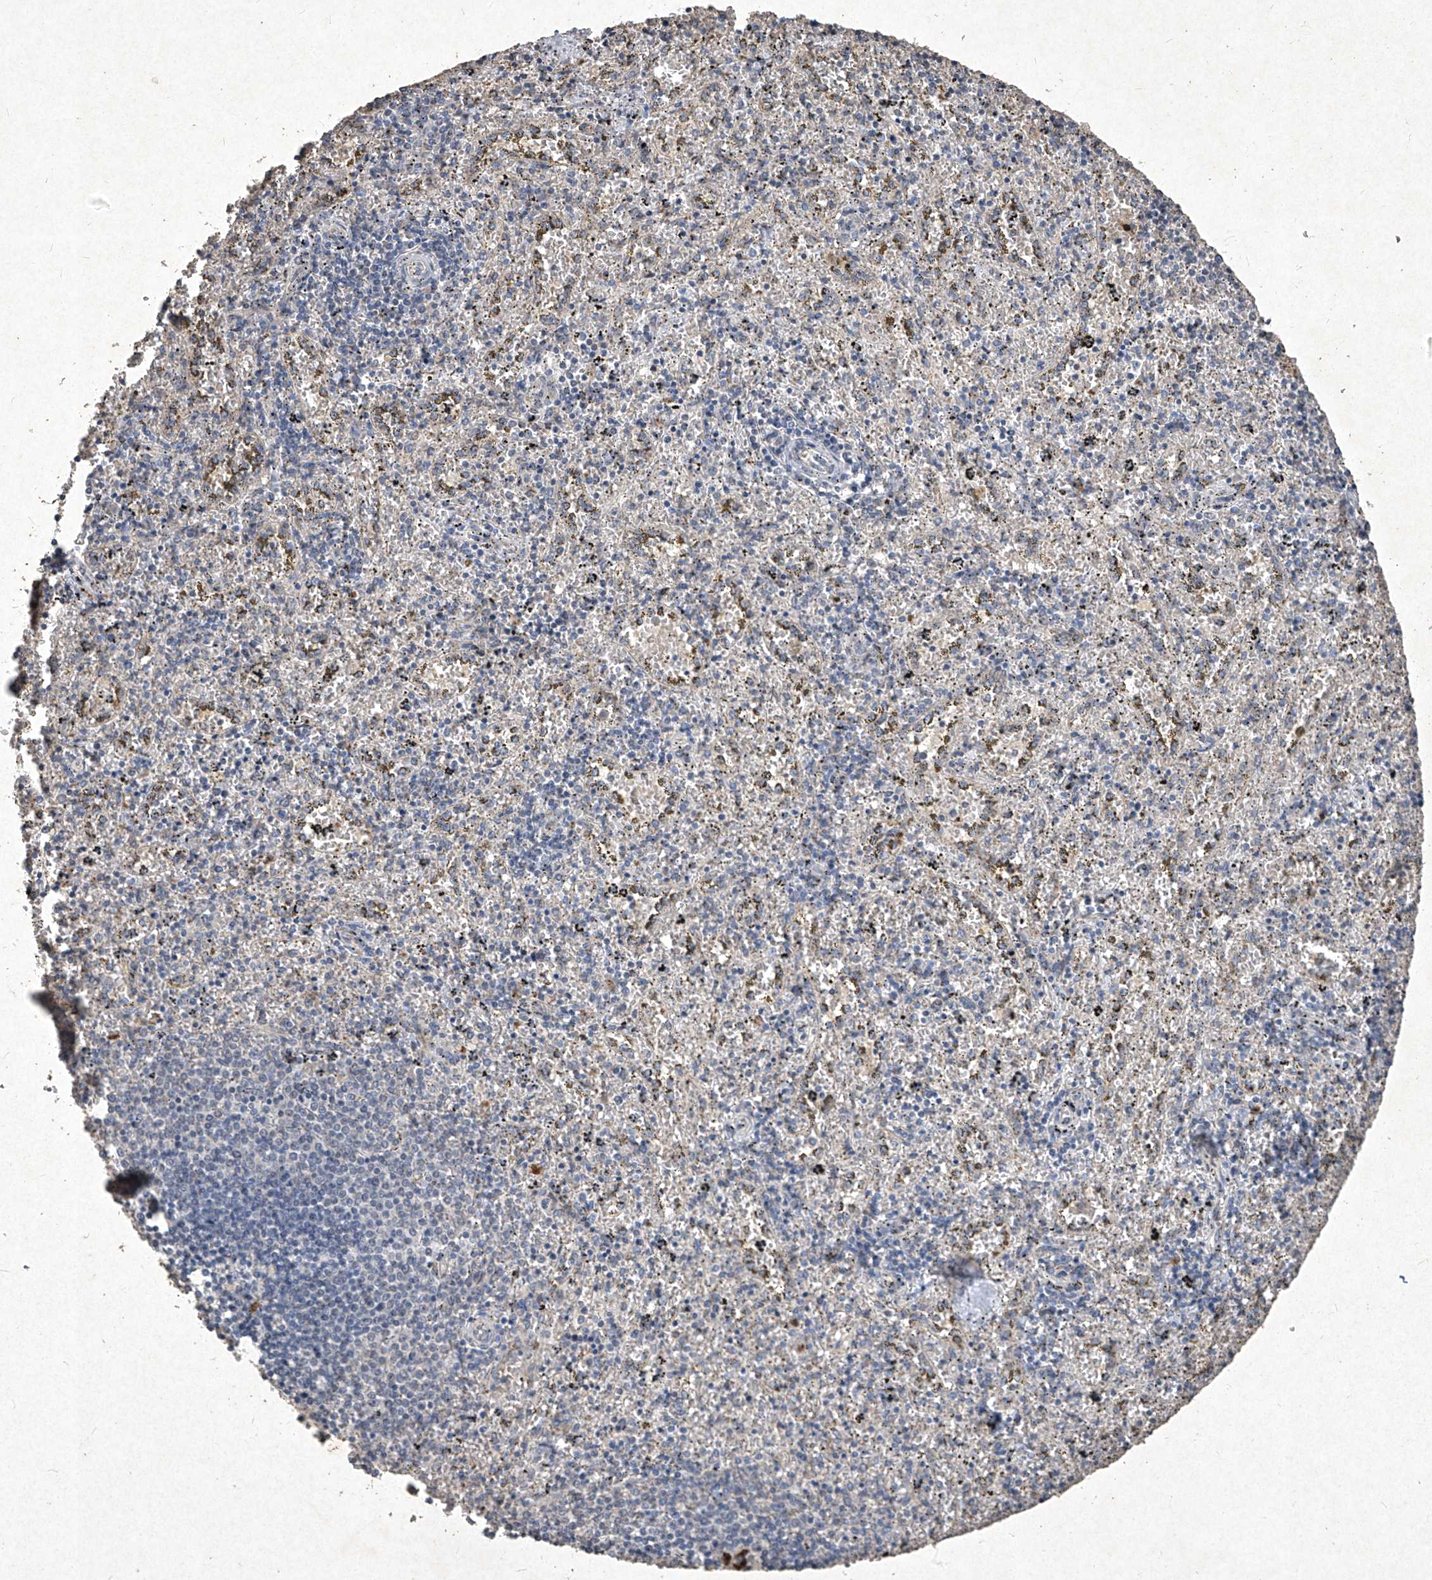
{"staining": {"intensity": "weak", "quantity": "<25%", "location": "cytoplasmic/membranous"}, "tissue": "spleen", "cell_type": "Cells in red pulp", "image_type": "normal", "snomed": [{"axis": "morphology", "description": "Normal tissue, NOS"}, {"axis": "topography", "description": "Spleen"}], "caption": "IHC micrograph of benign spleen: spleen stained with DAB (3,3'-diaminobenzidine) shows no significant protein positivity in cells in red pulp. (DAB immunohistochemistry (IHC) visualized using brightfield microscopy, high magnification).", "gene": "MED16", "patient": {"sex": "male", "age": 11}}